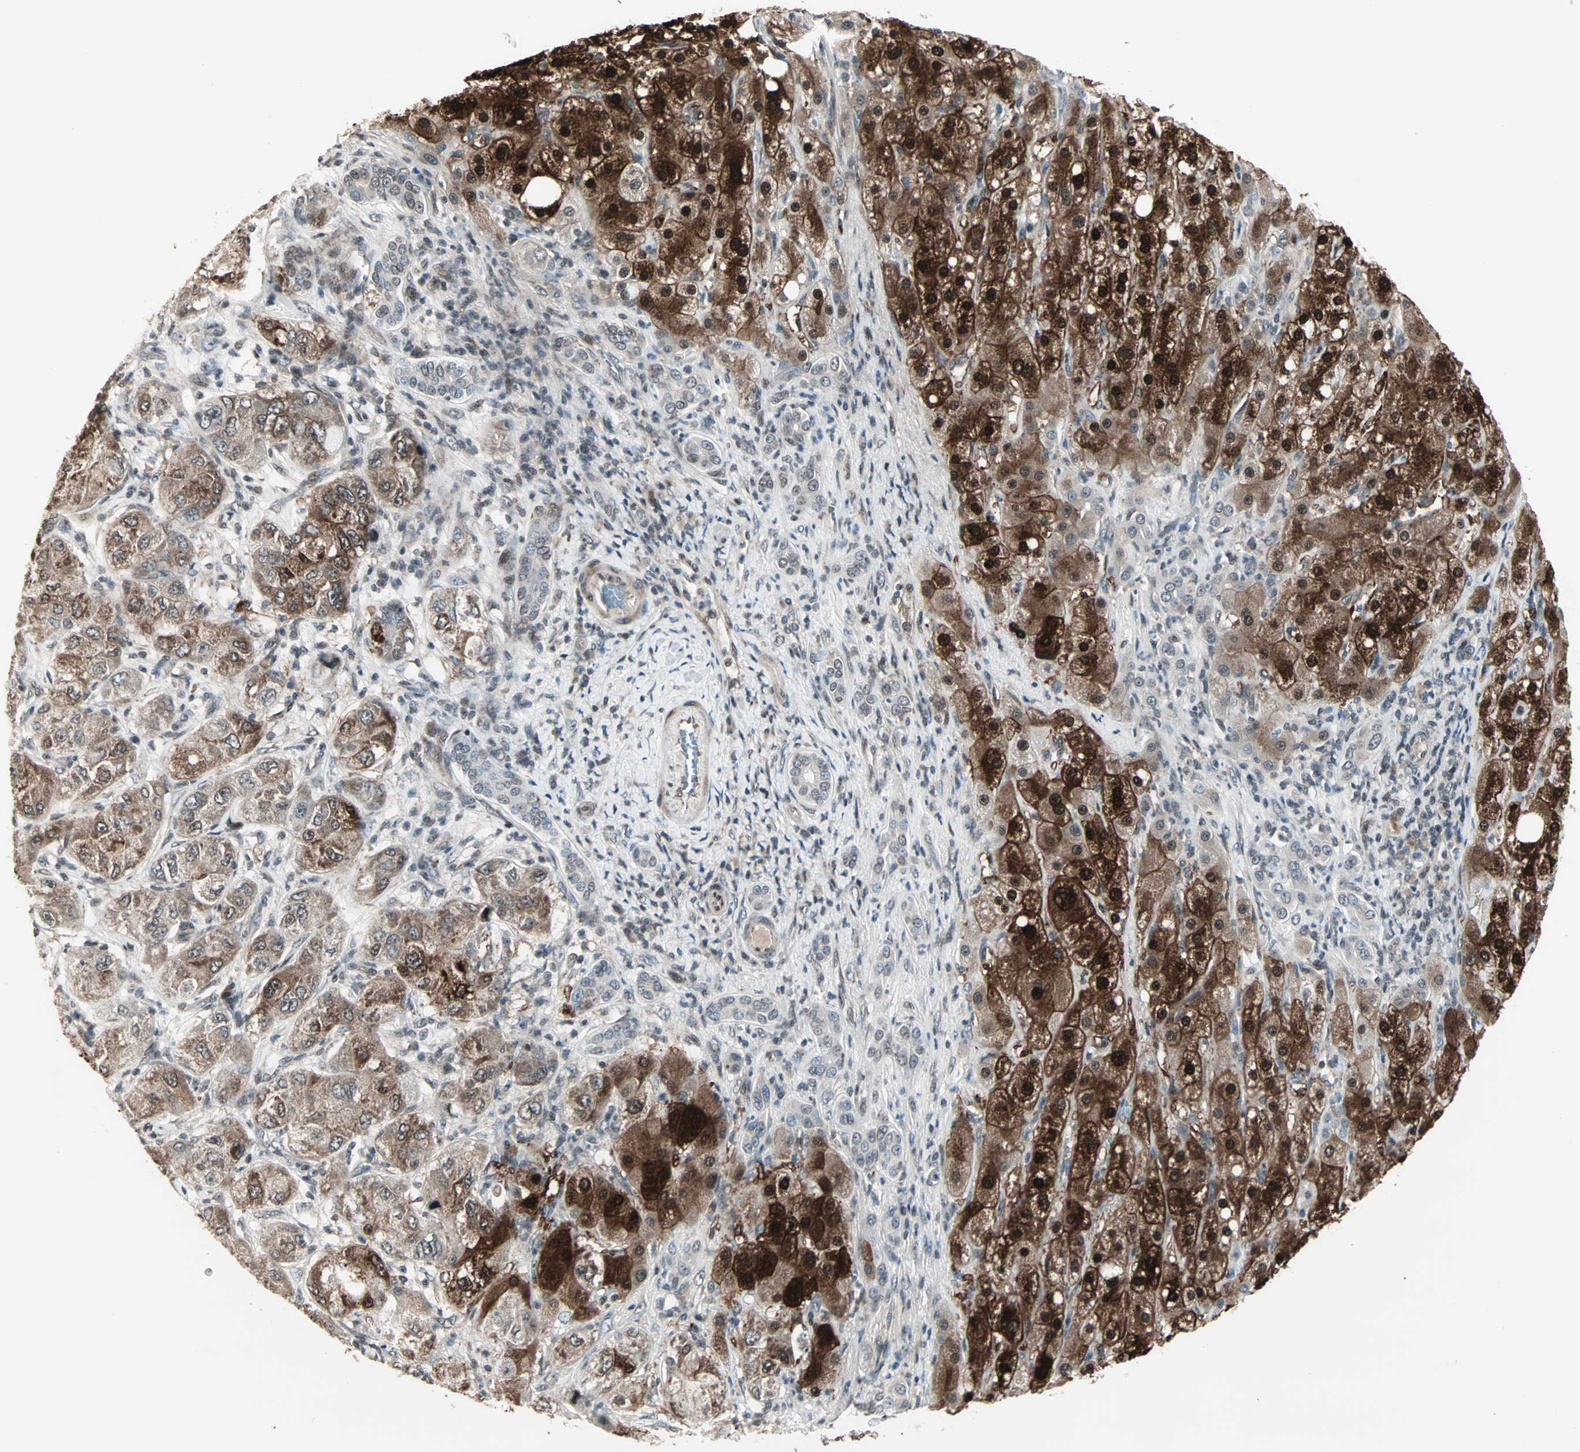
{"staining": {"intensity": "strong", "quantity": ">75%", "location": "cytoplasmic/membranous,nuclear"}, "tissue": "liver cancer", "cell_type": "Tumor cells", "image_type": "cancer", "snomed": [{"axis": "morphology", "description": "Carcinoma, Hepatocellular, NOS"}, {"axis": "topography", "description": "Liver"}], "caption": "A high-resolution micrograph shows IHC staining of liver cancer (hepatocellular carcinoma), which shows strong cytoplasmic/membranous and nuclear expression in about >75% of tumor cells.", "gene": "CBLC", "patient": {"sex": "male", "age": 80}}